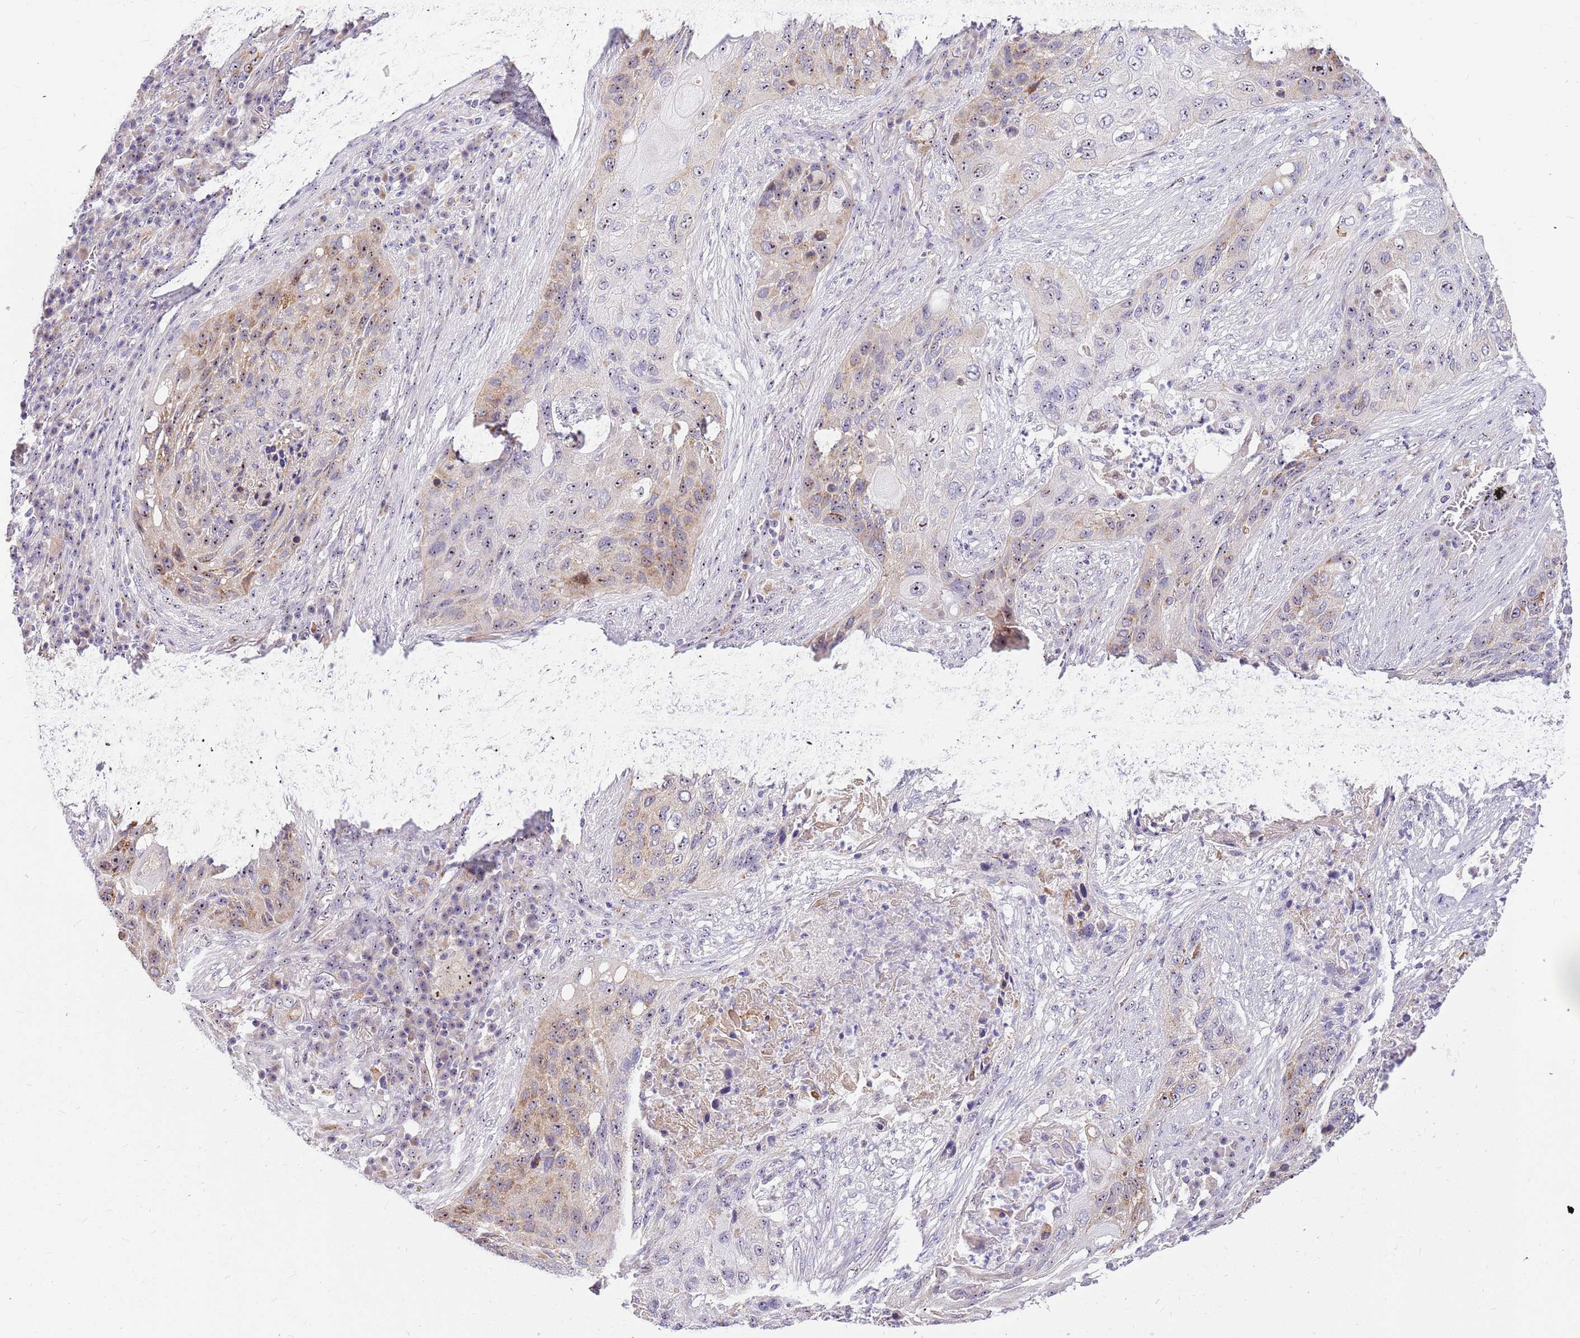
{"staining": {"intensity": "weak", "quantity": "25%-75%", "location": "cytoplasmic/membranous"}, "tissue": "lung cancer", "cell_type": "Tumor cells", "image_type": "cancer", "snomed": [{"axis": "morphology", "description": "Squamous cell carcinoma, NOS"}, {"axis": "topography", "description": "Lung"}], "caption": "Lung cancer (squamous cell carcinoma) stained with a protein marker demonstrates weak staining in tumor cells.", "gene": "DNAJA3", "patient": {"sex": "female", "age": 63}}